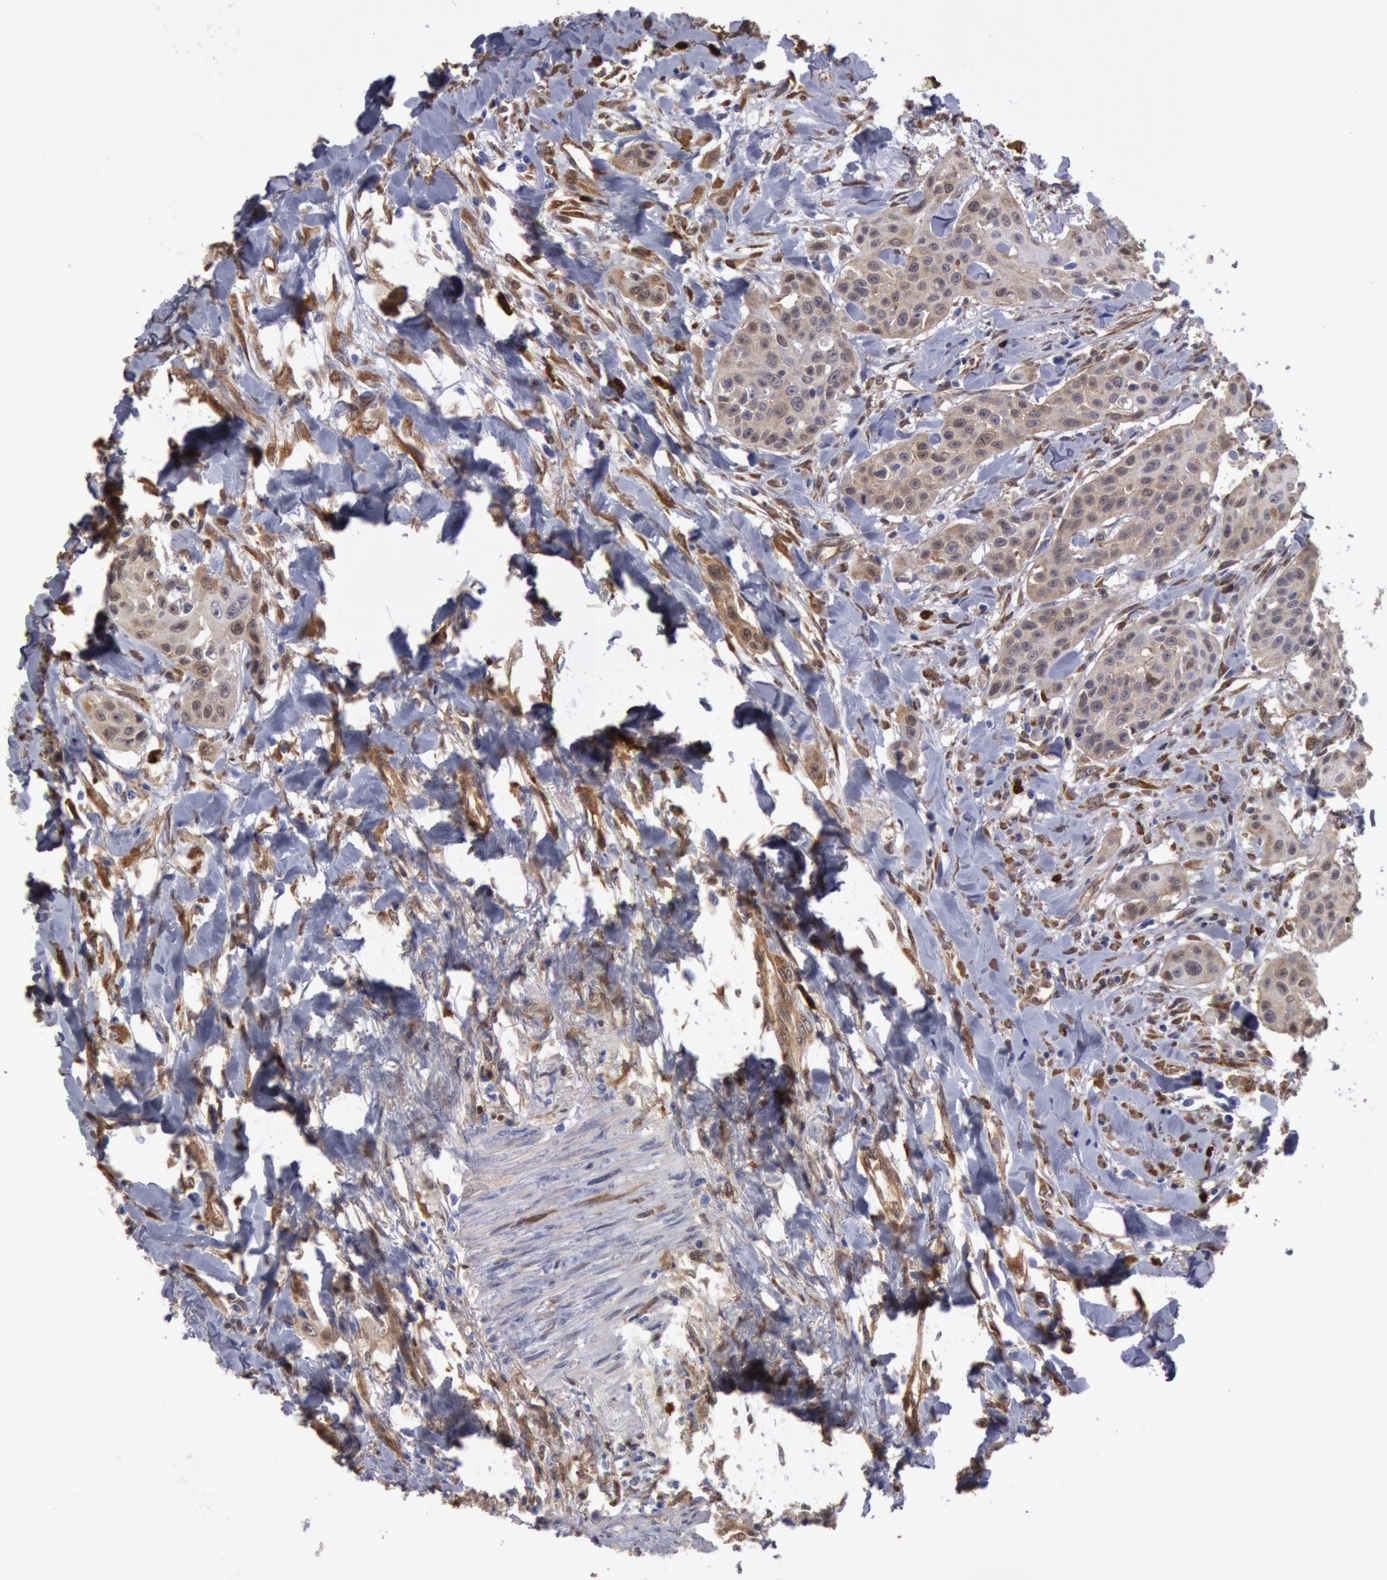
{"staining": {"intensity": "weak", "quantity": "25%-75%", "location": "cytoplasmic/membranous"}, "tissue": "head and neck cancer", "cell_type": "Tumor cells", "image_type": "cancer", "snomed": [{"axis": "morphology", "description": "Squamous cell carcinoma, NOS"}, {"axis": "morphology", "description": "Squamous cell carcinoma, metastatic, NOS"}, {"axis": "topography", "description": "Lymph node"}, {"axis": "topography", "description": "Salivary gland"}, {"axis": "topography", "description": "Head-Neck"}], "caption": "High-magnification brightfield microscopy of head and neck cancer stained with DAB (3,3'-diaminobenzidine) (brown) and counterstained with hematoxylin (blue). tumor cells exhibit weak cytoplasmic/membranous staining is appreciated in about25%-75% of cells.", "gene": "CCDC50", "patient": {"sex": "female", "age": 74}}